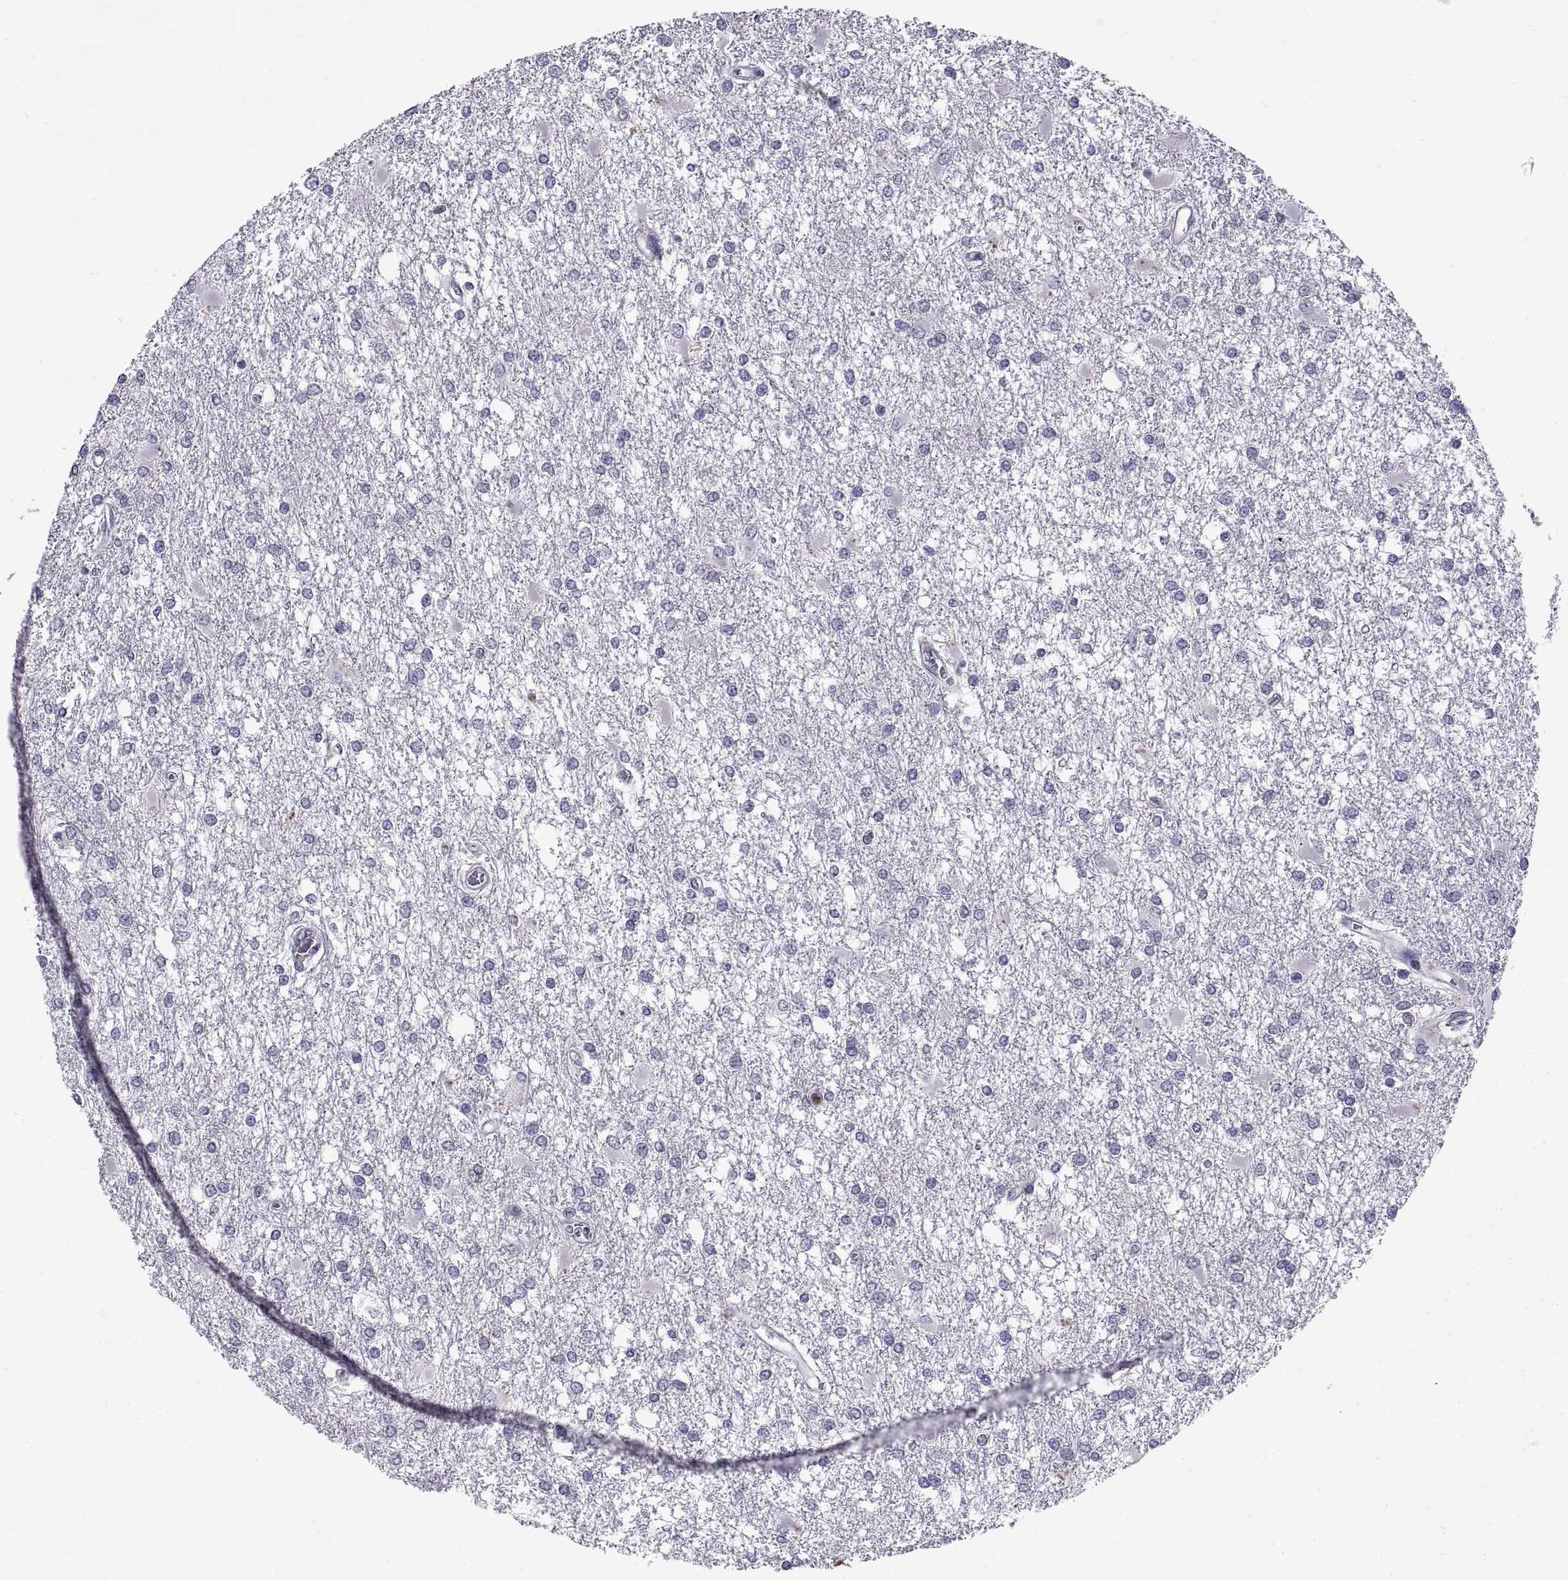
{"staining": {"intensity": "negative", "quantity": "none", "location": "none"}, "tissue": "glioma", "cell_type": "Tumor cells", "image_type": "cancer", "snomed": [{"axis": "morphology", "description": "Glioma, malignant, High grade"}, {"axis": "topography", "description": "Cerebral cortex"}], "caption": "The image exhibits no significant staining in tumor cells of glioma.", "gene": "DOK3", "patient": {"sex": "male", "age": 79}}